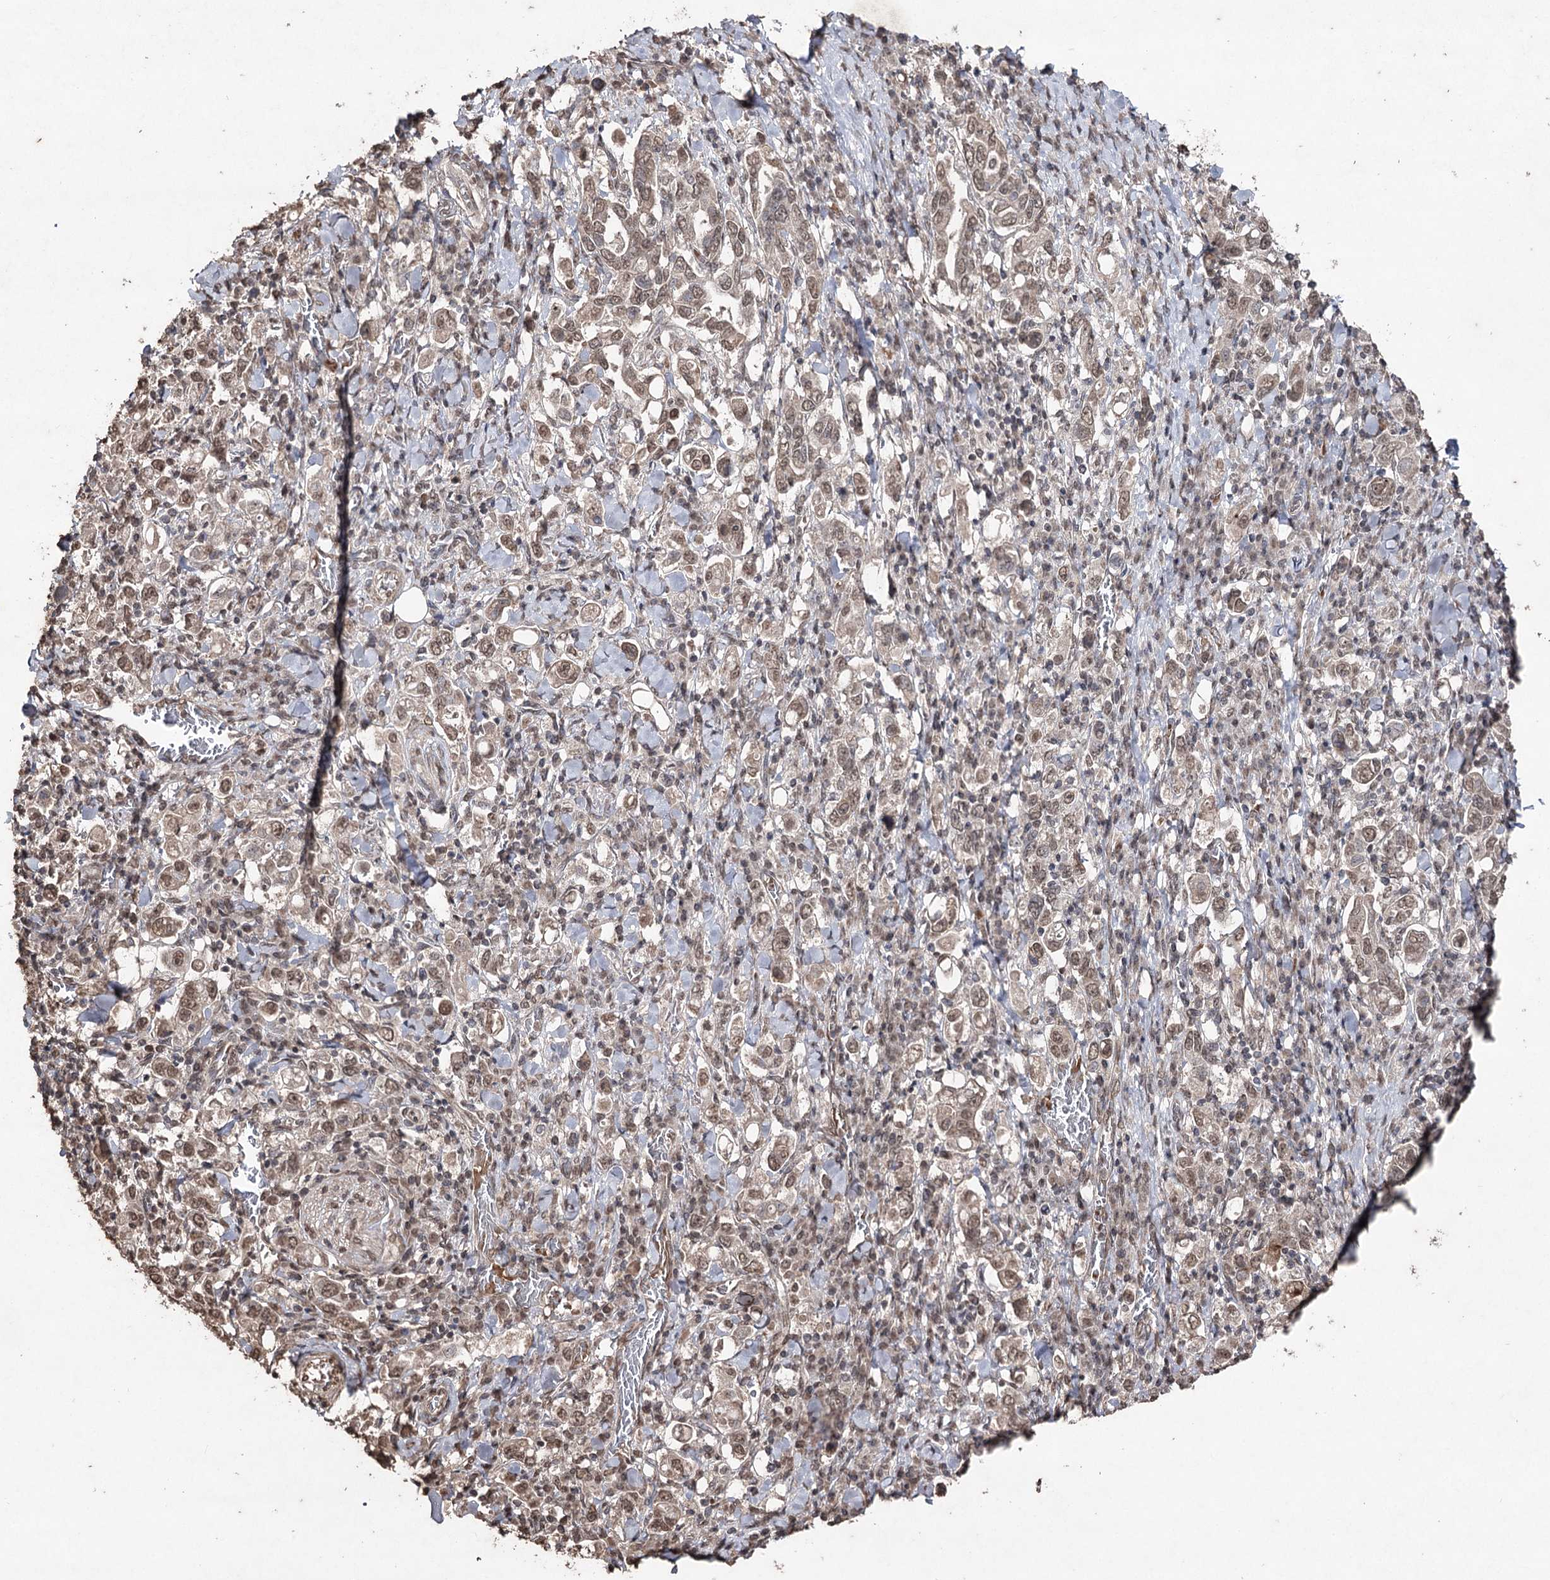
{"staining": {"intensity": "moderate", "quantity": ">75%", "location": "nuclear"}, "tissue": "stomach cancer", "cell_type": "Tumor cells", "image_type": "cancer", "snomed": [{"axis": "morphology", "description": "Adenocarcinoma, NOS"}, {"axis": "topography", "description": "Stomach, upper"}], "caption": "Protein staining of stomach cancer tissue reveals moderate nuclear staining in approximately >75% of tumor cells.", "gene": "ATG14", "patient": {"sex": "male", "age": 62}}